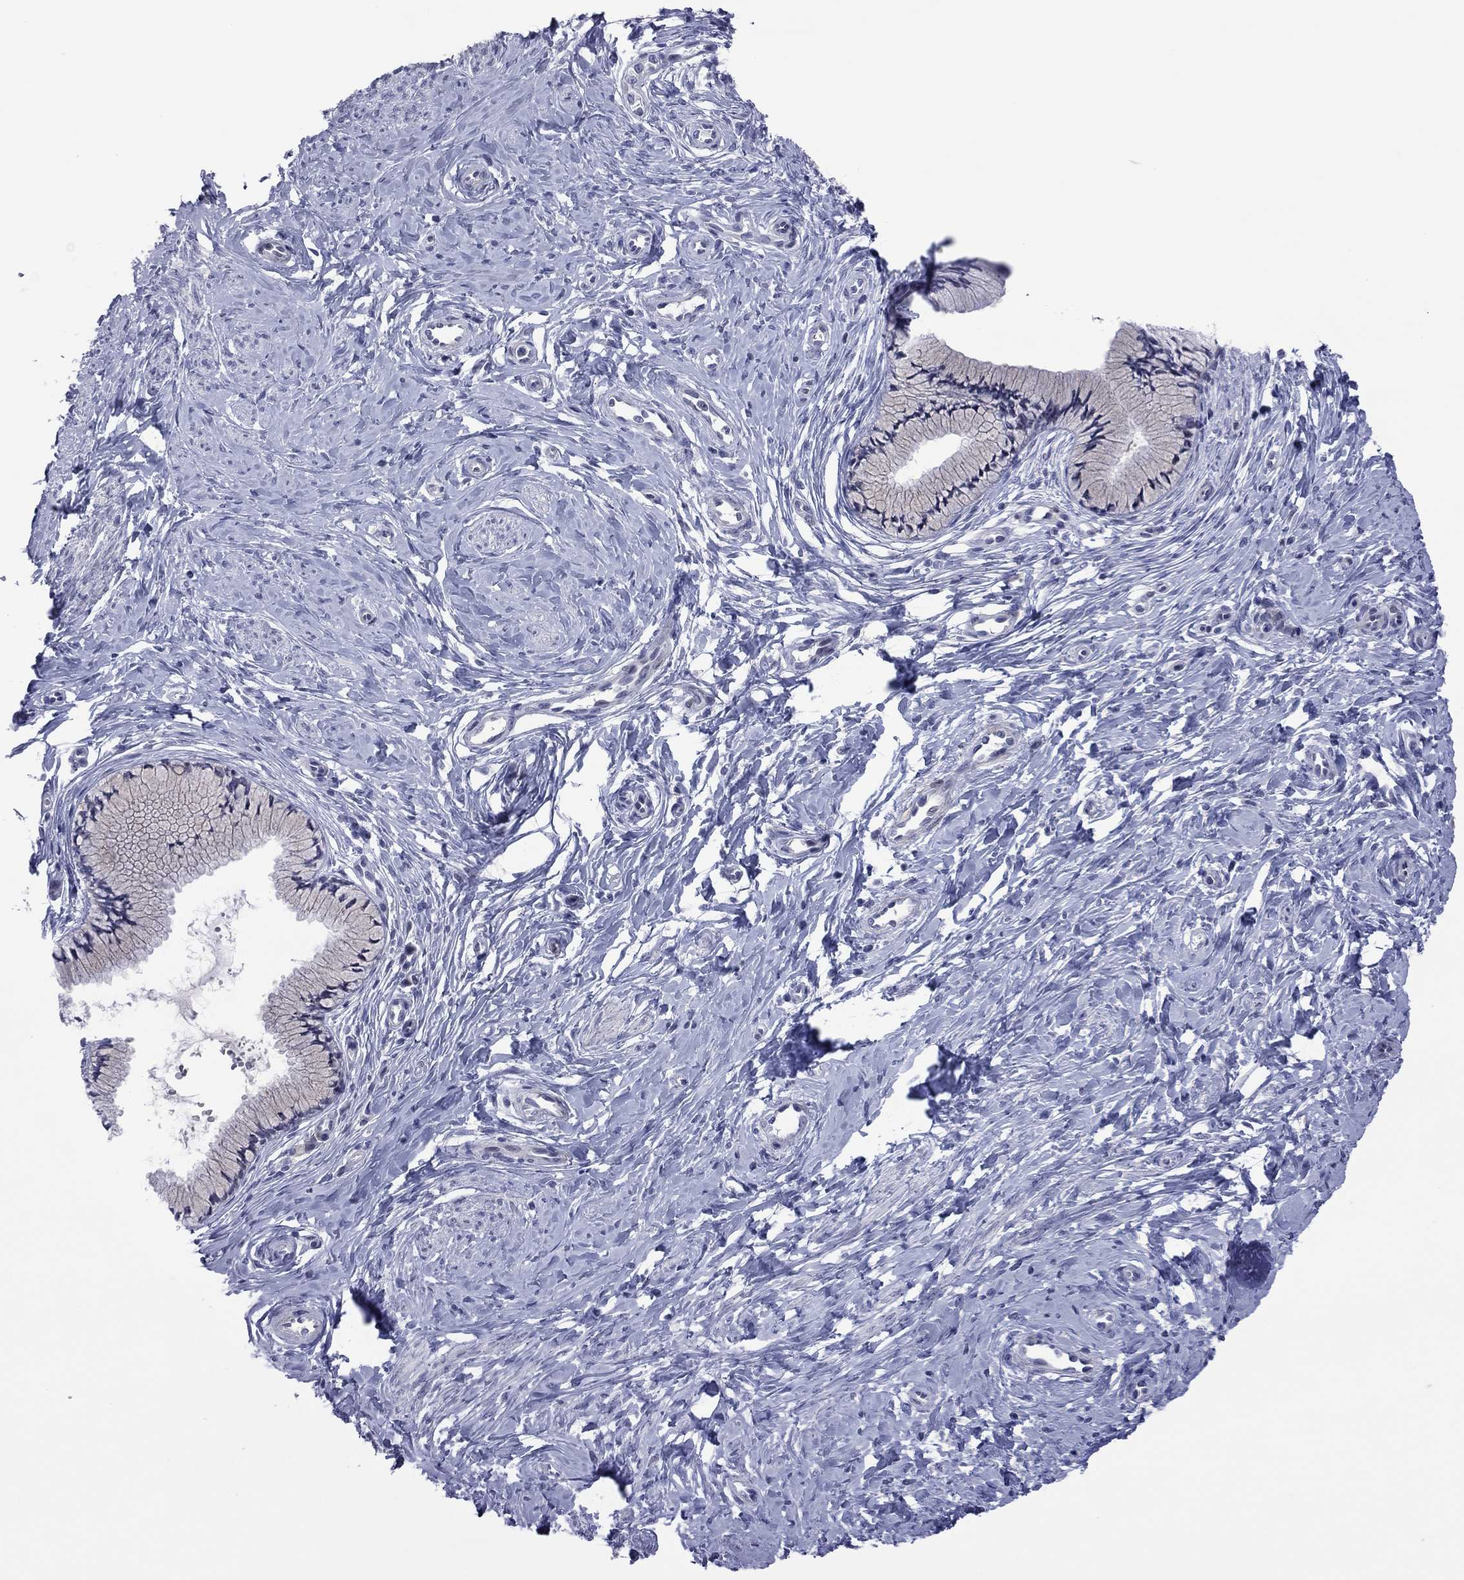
{"staining": {"intensity": "negative", "quantity": "none", "location": "none"}, "tissue": "cervix", "cell_type": "Glandular cells", "image_type": "normal", "snomed": [{"axis": "morphology", "description": "Normal tissue, NOS"}, {"axis": "topography", "description": "Cervix"}], "caption": "Image shows no significant protein expression in glandular cells of unremarkable cervix. Nuclei are stained in blue.", "gene": "POU5F2", "patient": {"sex": "female", "age": 37}}